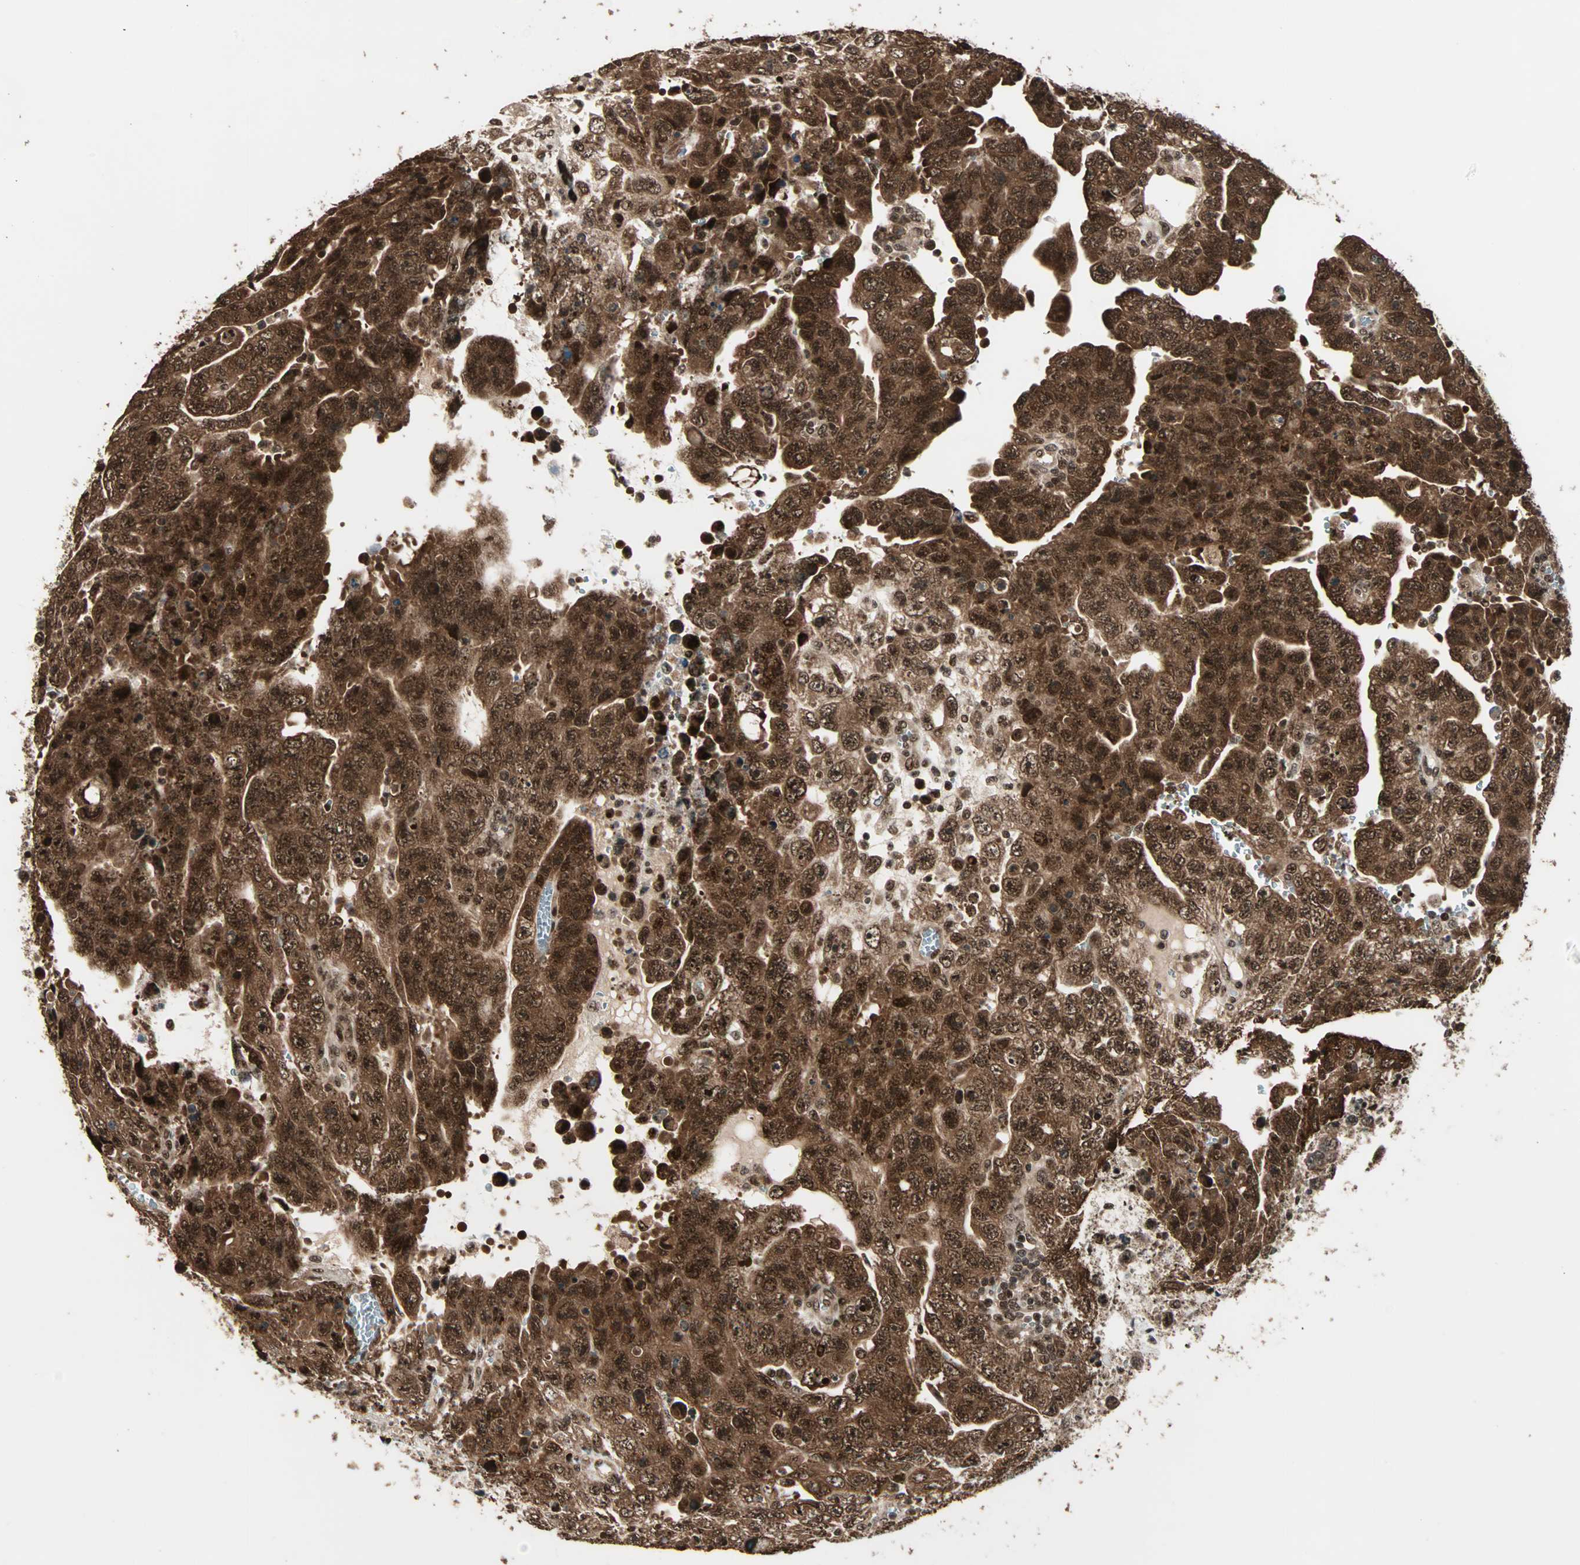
{"staining": {"intensity": "strong", "quantity": ">75%", "location": "cytoplasmic/membranous,nuclear"}, "tissue": "testis cancer", "cell_type": "Tumor cells", "image_type": "cancer", "snomed": [{"axis": "morphology", "description": "Carcinoma, Embryonal, NOS"}, {"axis": "topography", "description": "Testis"}], "caption": "Protein expression analysis of testis cancer displays strong cytoplasmic/membranous and nuclear staining in about >75% of tumor cells.", "gene": "ZNF44", "patient": {"sex": "male", "age": 28}}